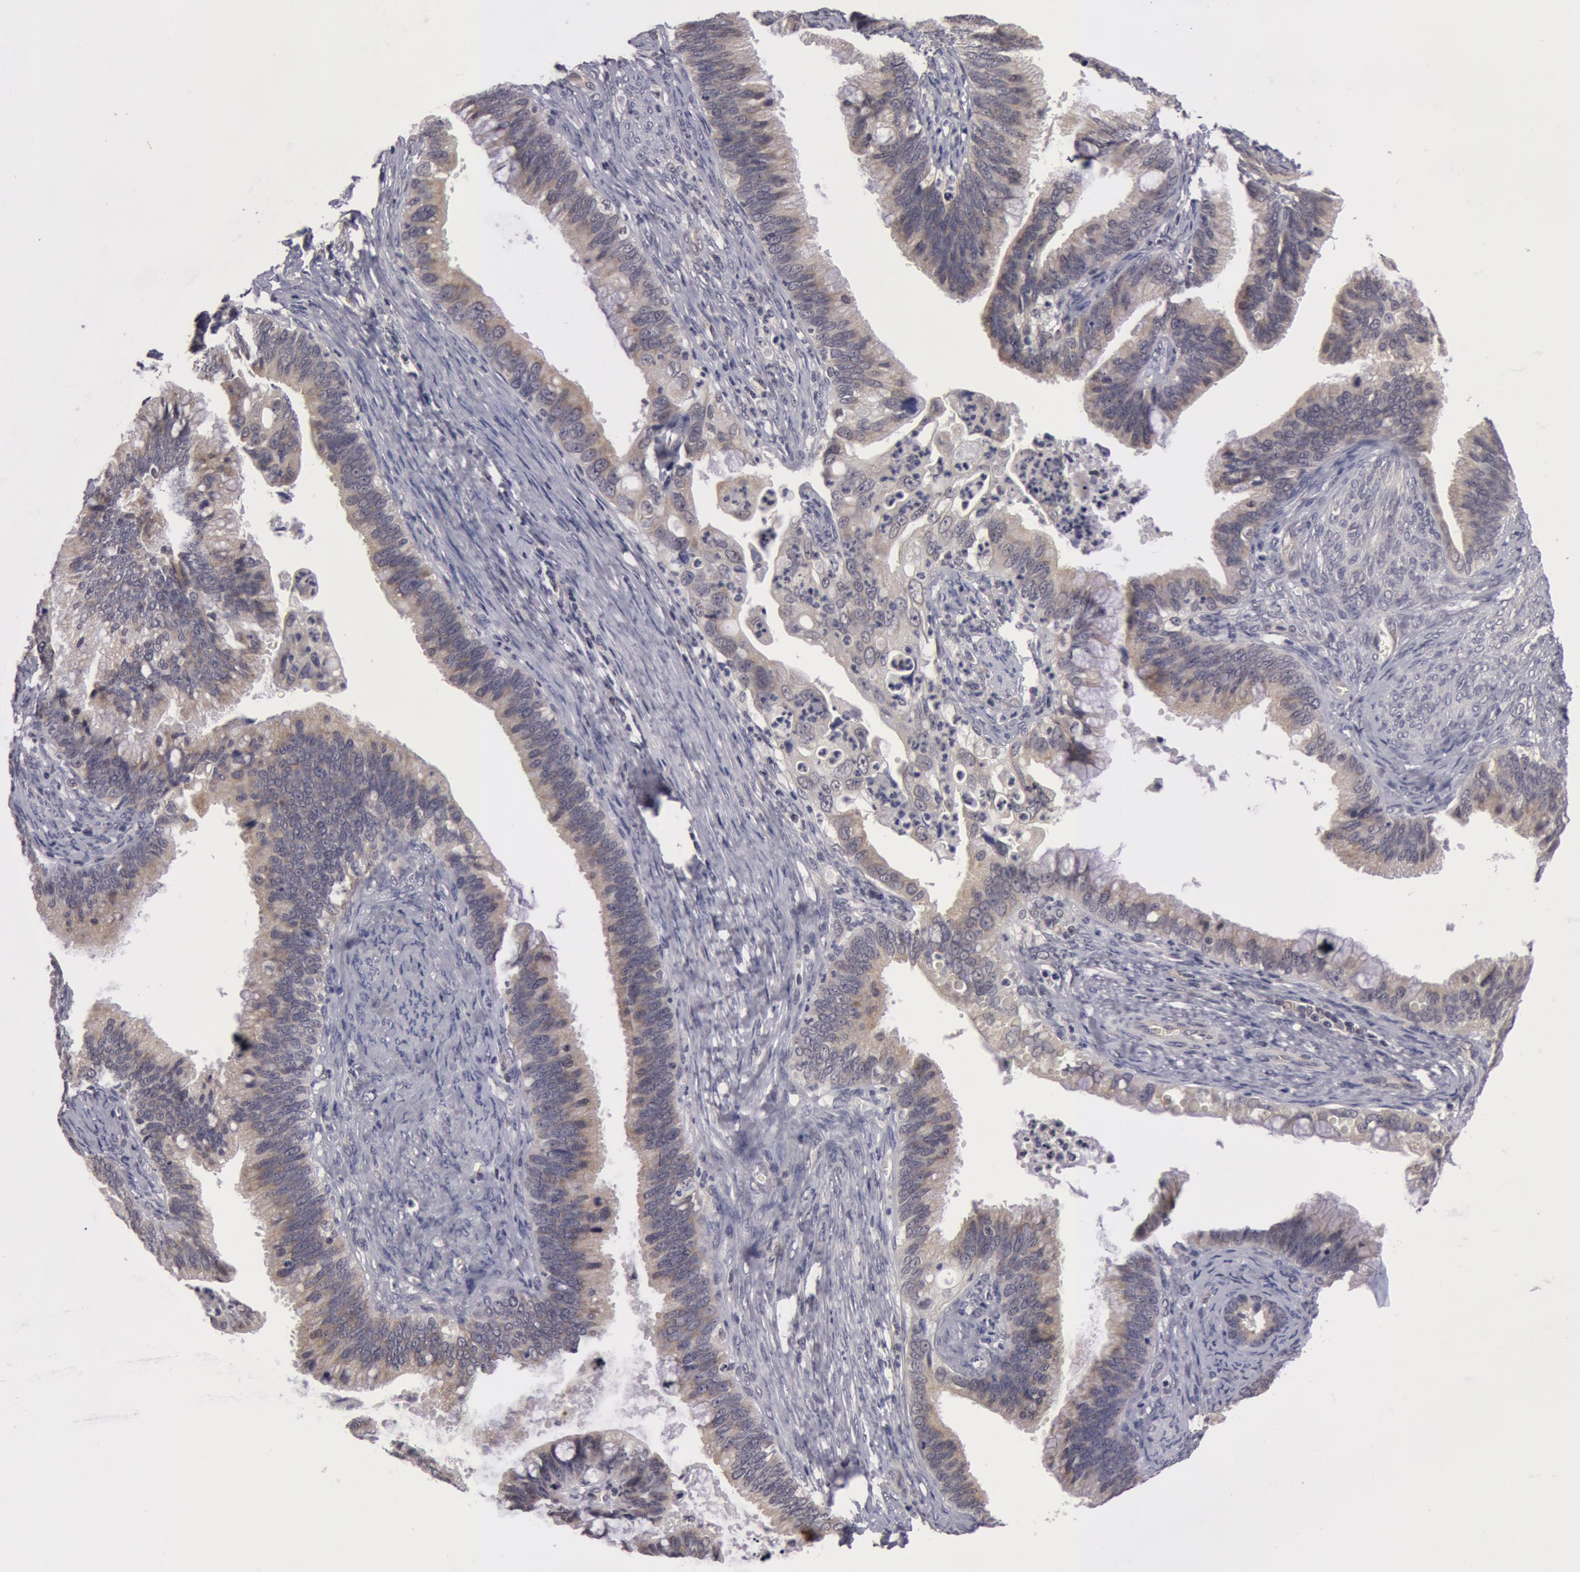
{"staining": {"intensity": "weak", "quantity": "<25%", "location": "cytoplasmic/membranous"}, "tissue": "cervical cancer", "cell_type": "Tumor cells", "image_type": "cancer", "snomed": [{"axis": "morphology", "description": "Adenocarcinoma, NOS"}, {"axis": "topography", "description": "Cervix"}], "caption": "Immunohistochemistry (IHC) image of neoplastic tissue: cervical cancer (adenocarcinoma) stained with DAB (3,3'-diaminobenzidine) exhibits no significant protein expression in tumor cells.", "gene": "SYTL4", "patient": {"sex": "female", "age": 47}}